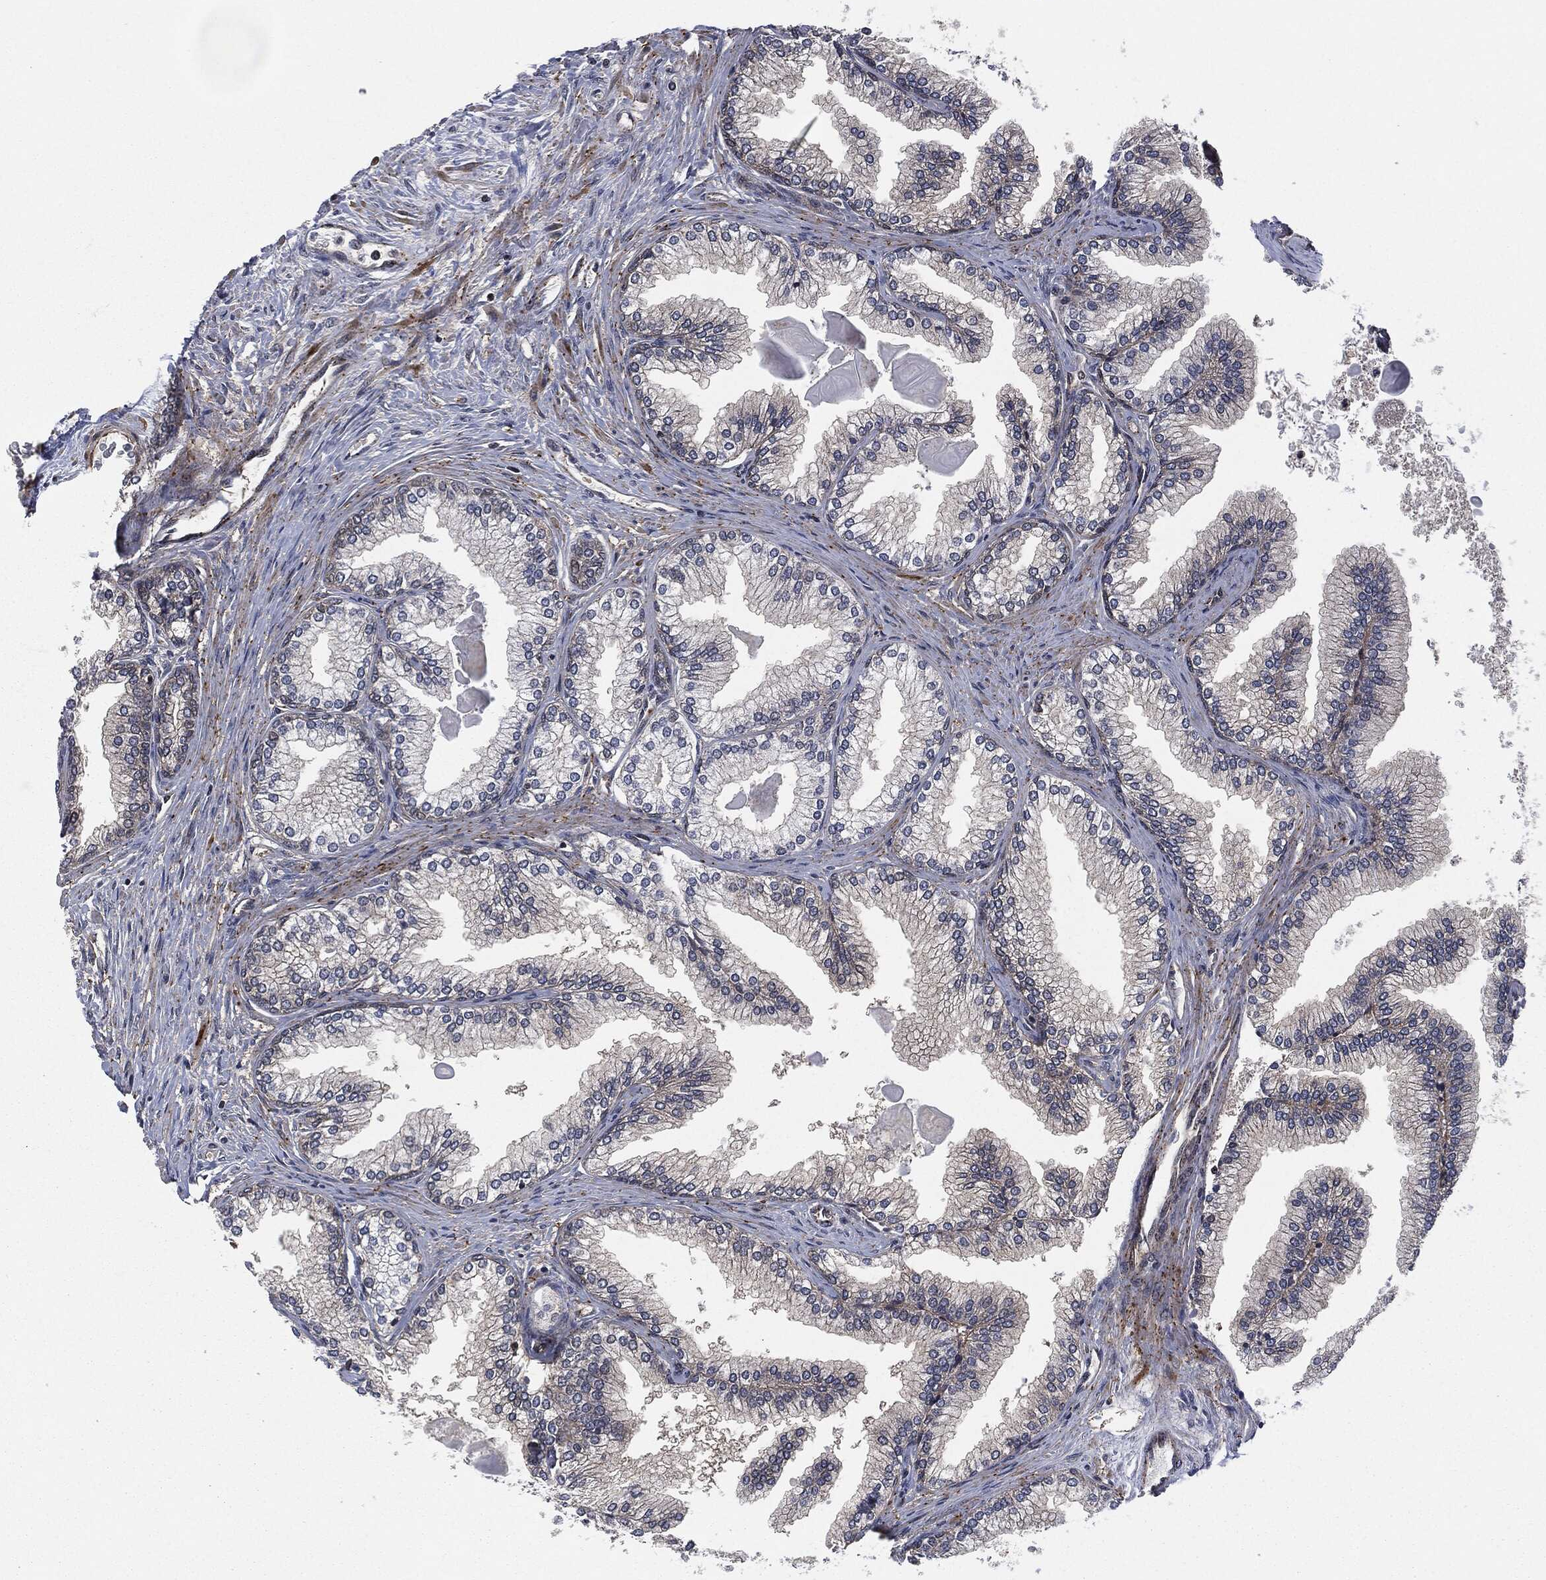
{"staining": {"intensity": "moderate", "quantity": "25%-75%", "location": "cytoplasmic/membranous"}, "tissue": "prostate", "cell_type": "Glandular cells", "image_type": "normal", "snomed": [{"axis": "morphology", "description": "Normal tissue, NOS"}, {"axis": "topography", "description": "Prostate"}], "caption": "An immunohistochemistry (IHC) image of normal tissue is shown. Protein staining in brown shows moderate cytoplasmic/membranous positivity in prostate within glandular cells.", "gene": "HRAS", "patient": {"sex": "male", "age": 72}}